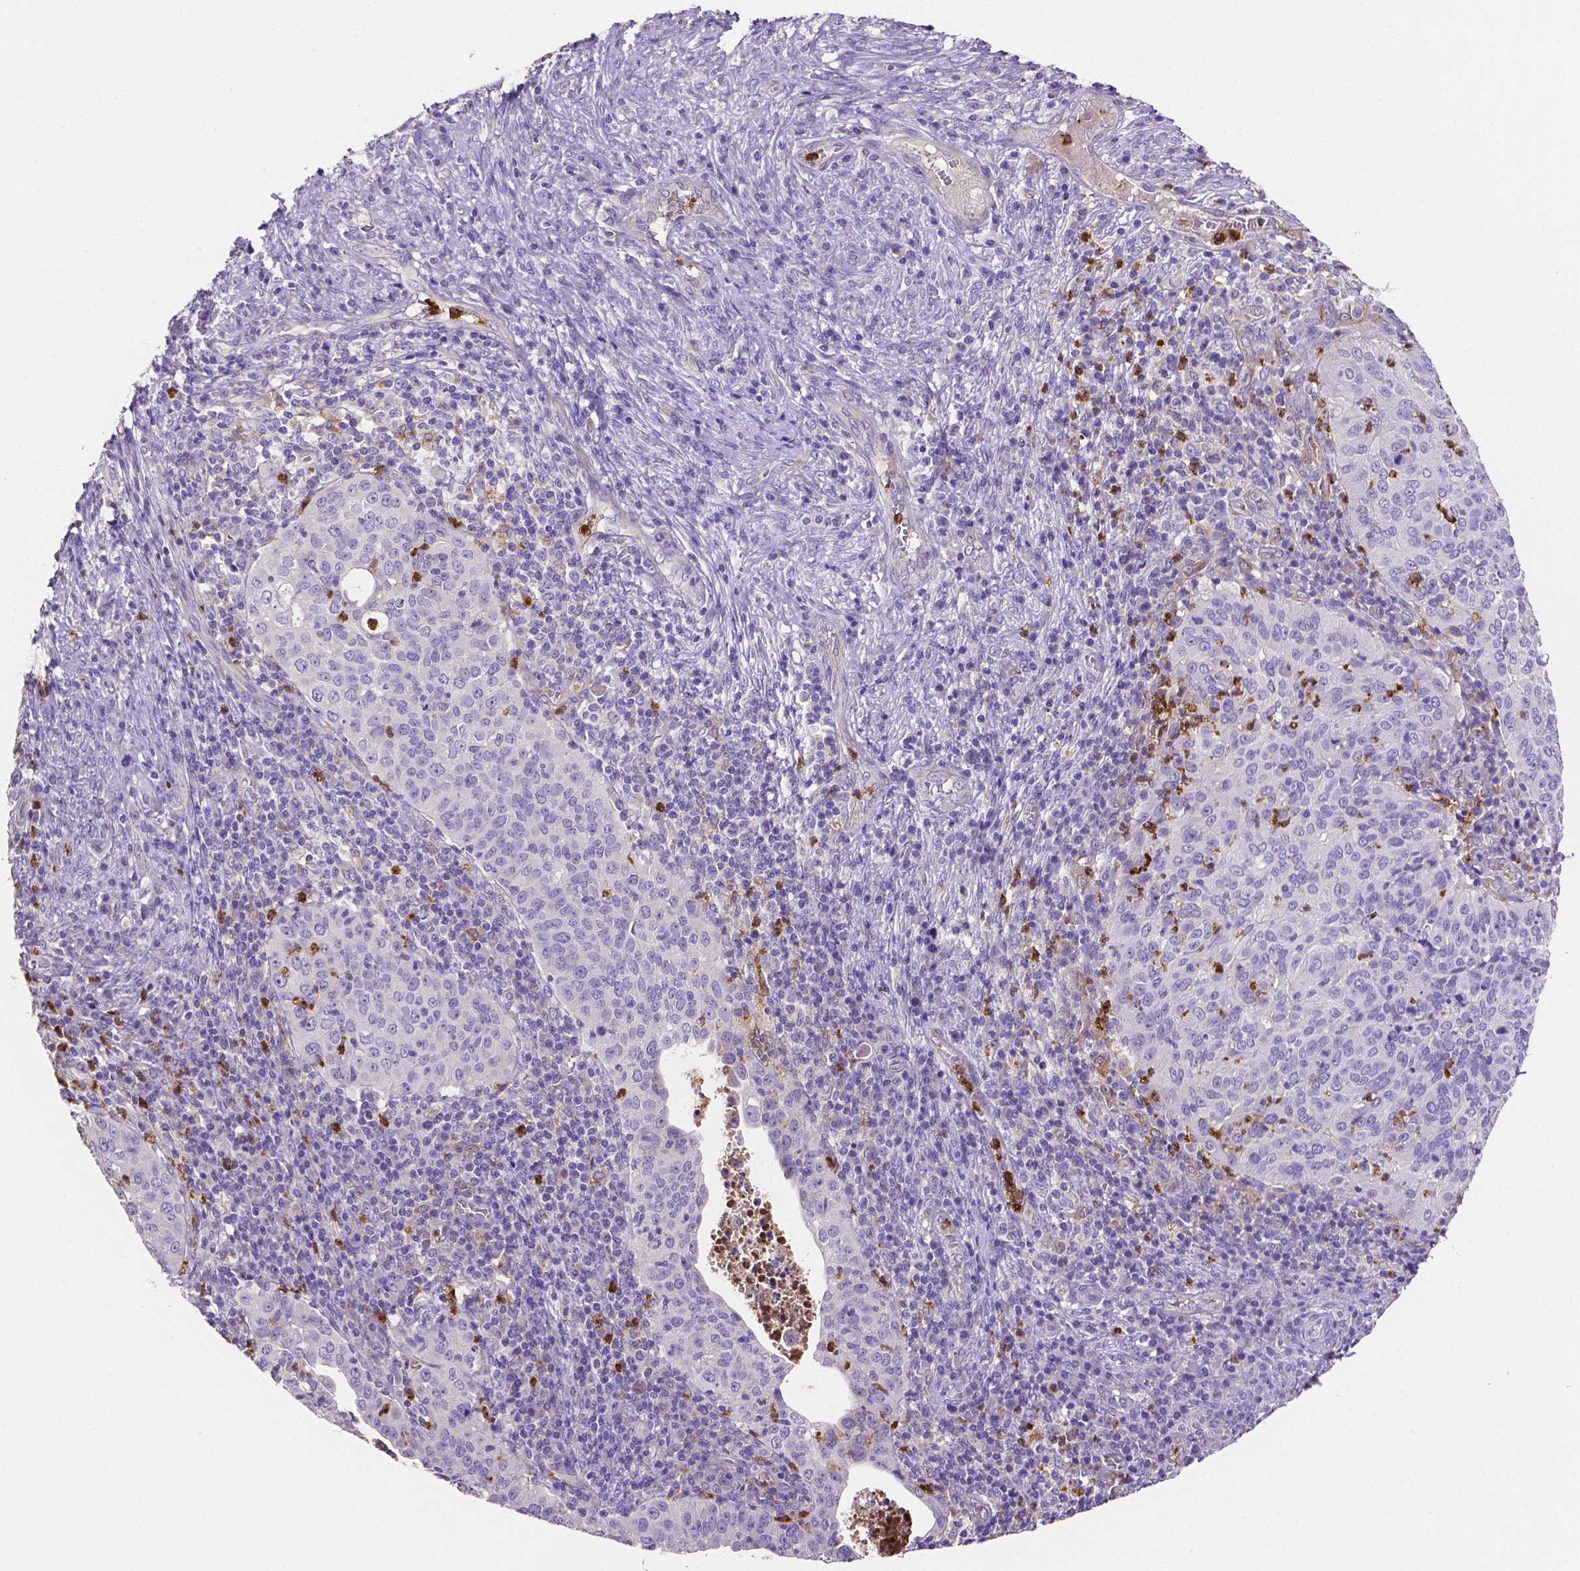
{"staining": {"intensity": "negative", "quantity": "none", "location": "none"}, "tissue": "cervical cancer", "cell_type": "Tumor cells", "image_type": "cancer", "snomed": [{"axis": "morphology", "description": "Squamous cell carcinoma, NOS"}, {"axis": "topography", "description": "Cervix"}], "caption": "Tumor cells are negative for protein expression in human cervical cancer (squamous cell carcinoma).", "gene": "MMP9", "patient": {"sex": "female", "age": 39}}